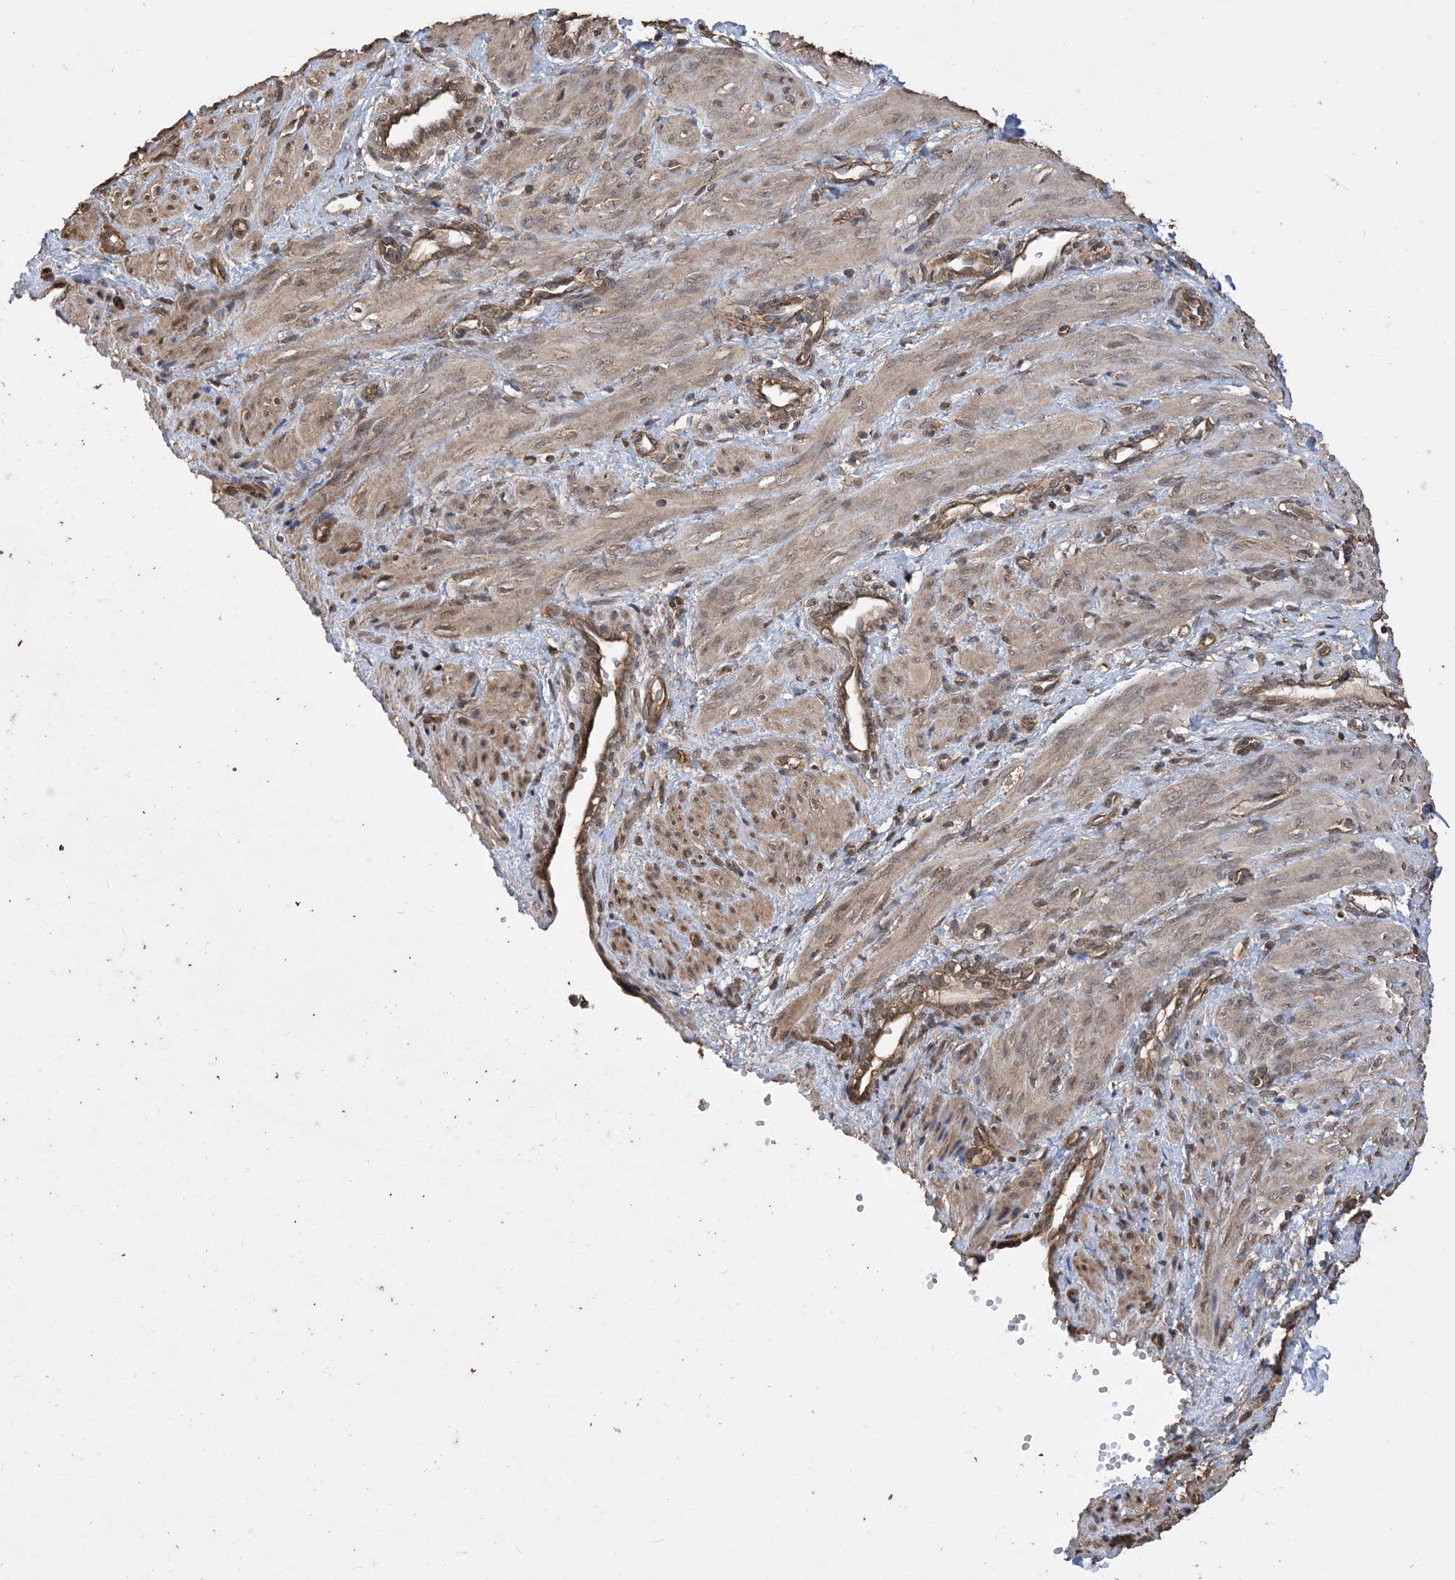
{"staining": {"intensity": "moderate", "quantity": ">75%", "location": "cytoplasmic/membranous,nuclear"}, "tissue": "smooth muscle", "cell_type": "Smooth muscle cells", "image_type": "normal", "snomed": [{"axis": "morphology", "description": "Normal tissue, NOS"}, {"axis": "topography", "description": "Endometrium"}], "caption": "A brown stain shows moderate cytoplasmic/membranous,nuclear staining of a protein in smooth muscle cells of benign human smooth muscle.", "gene": "ZKSCAN5", "patient": {"sex": "female", "age": 33}}